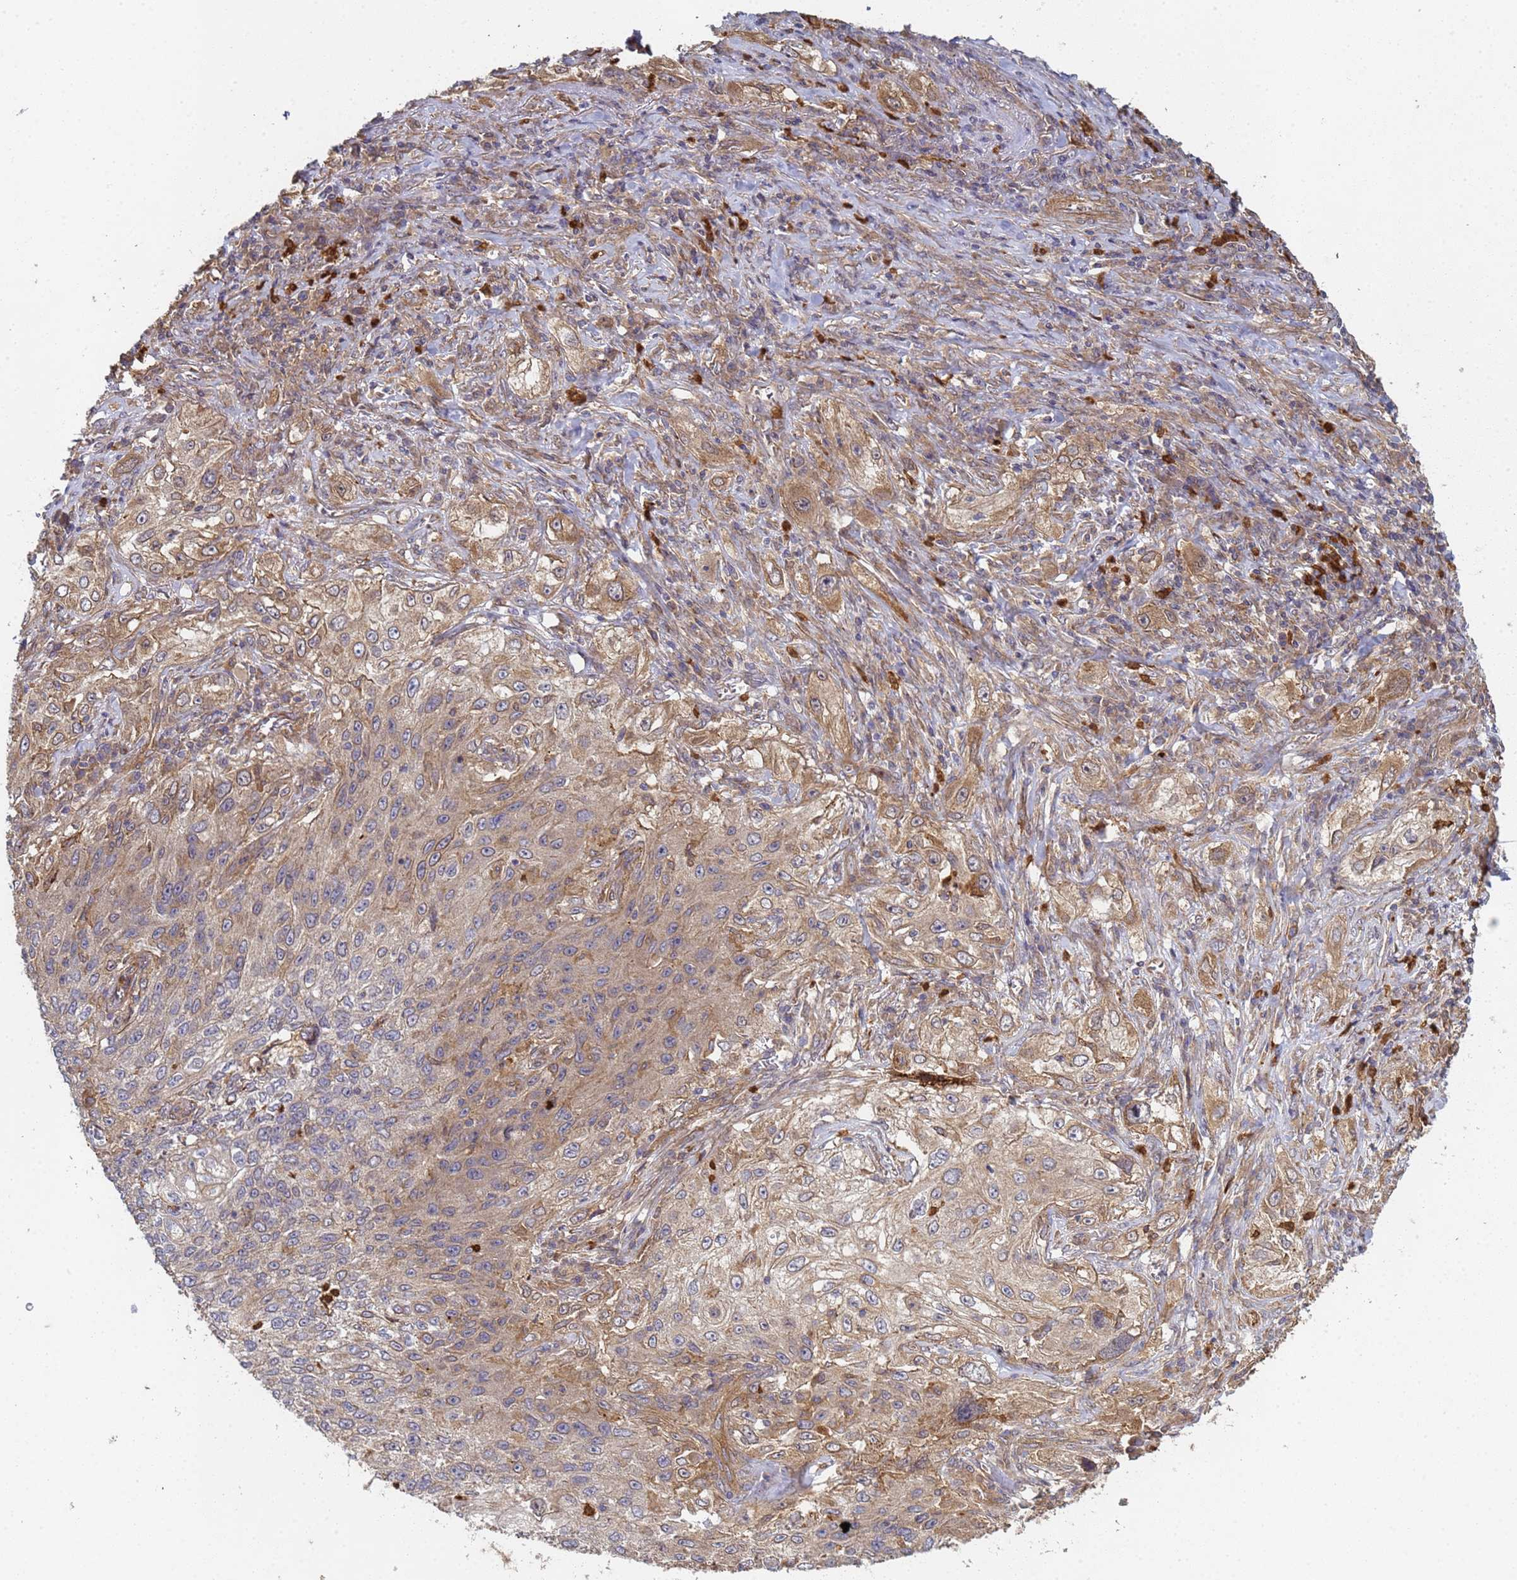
{"staining": {"intensity": "moderate", "quantity": "25%-75%", "location": "cytoplasmic/membranous"}, "tissue": "lung cancer", "cell_type": "Tumor cells", "image_type": "cancer", "snomed": [{"axis": "morphology", "description": "Squamous cell carcinoma, NOS"}, {"axis": "topography", "description": "Lung"}], "caption": "Immunohistochemical staining of human lung cancer (squamous cell carcinoma) displays medium levels of moderate cytoplasmic/membranous expression in approximately 25%-75% of tumor cells.", "gene": "C8orf34", "patient": {"sex": "female", "age": 69}}